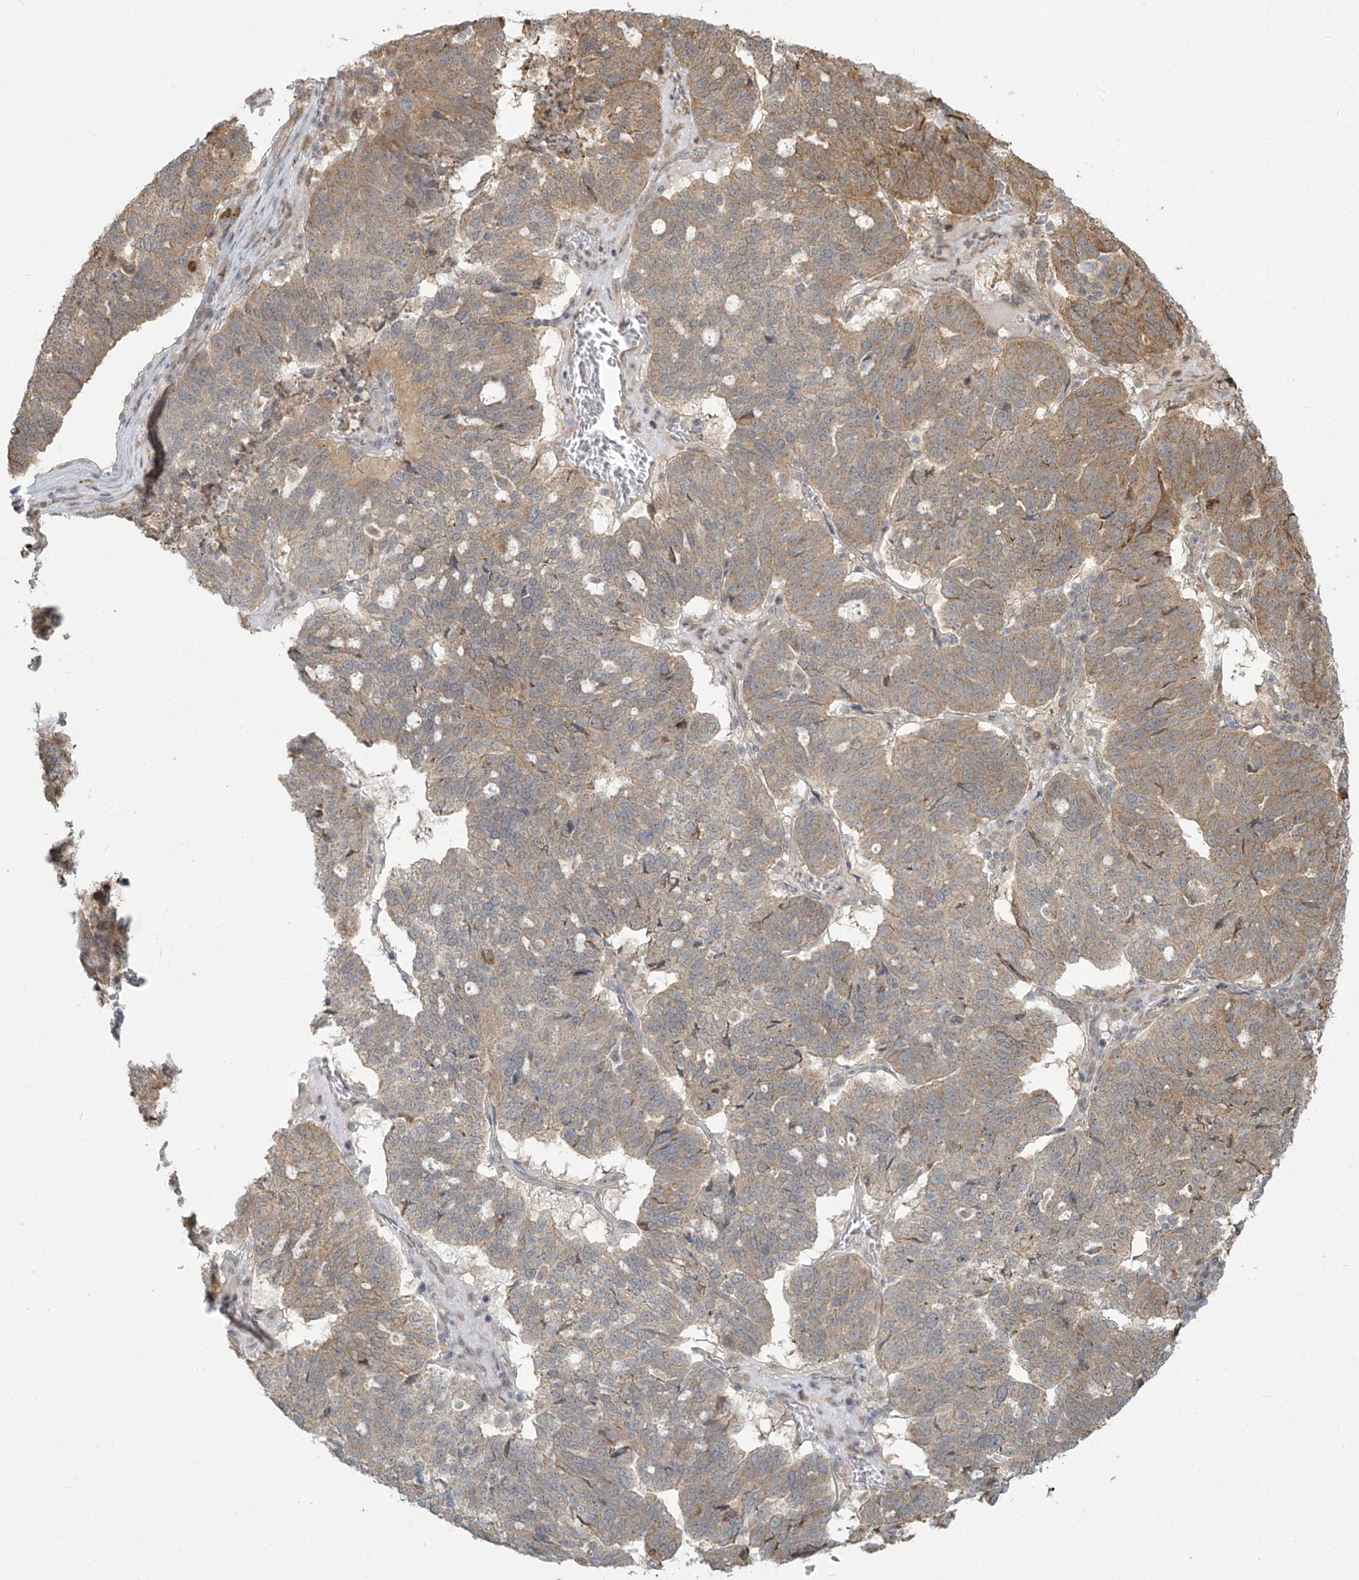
{"staining": {"intensity": "weak", "quantity": ">75%", "location": "cytoplasmic/membranous"}, "tissue": "ovarian cancer", "cell_type": "Tumor cells", "image_type": "cancer", "snomed": [{"axis": "morphology", "description": "Cystadenocarcinoma, serous, NOS"}, {"axis": "topography", "description": "Ovary"}], "caption": "Brown immunohistochemical staining in ovarian cancer exhibits weak cytoplasmic/membranous expression in about >75% of tumor cells. (Stains: DAB in brown, nuclei in blue, Microscopy: brightfield microscopy at high magnification).", "gene": "PLEKHM3", "patient": {"sex": "female", "age": 59}}